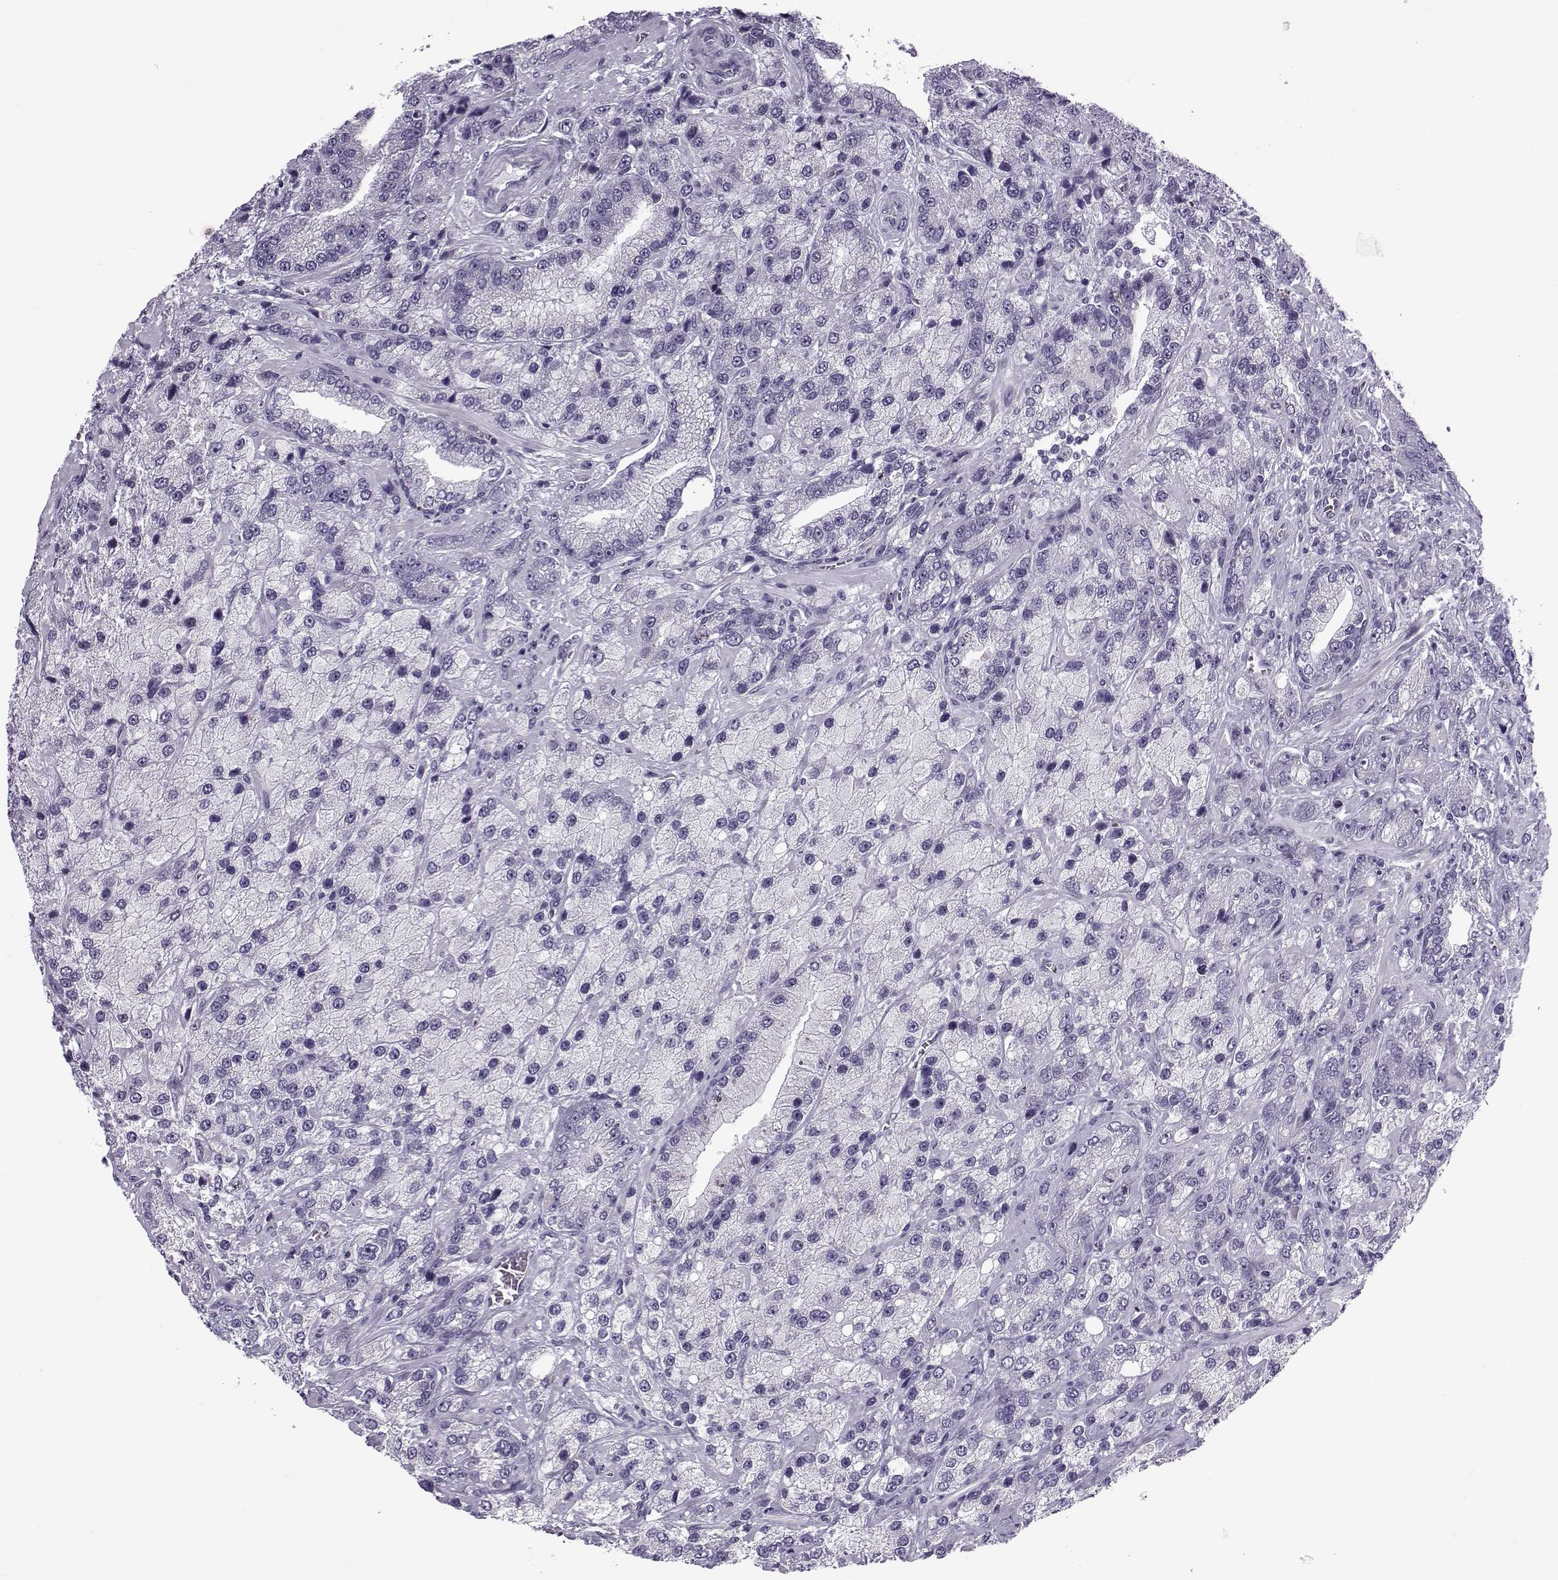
{"staining": {"intensity": "negative", "quantity": "none", "location": "none"}, "tissue": "prostate cancer", "cell_type": "Tumor cells", "image_type": "cancer", "snomed": [{"axis": "morphology", "description": "Adenocarcinoma, NOS"}, {"axis": "topography", "description": "Prostate"}], "caption": "High power microscopy photomicrograph of an immunohistochemistry micrograph of prostate cancer, revealing no significant positivity in tumor cells.", "gene": "OIP5", "patient": {"sex": "male", "age": 63}}